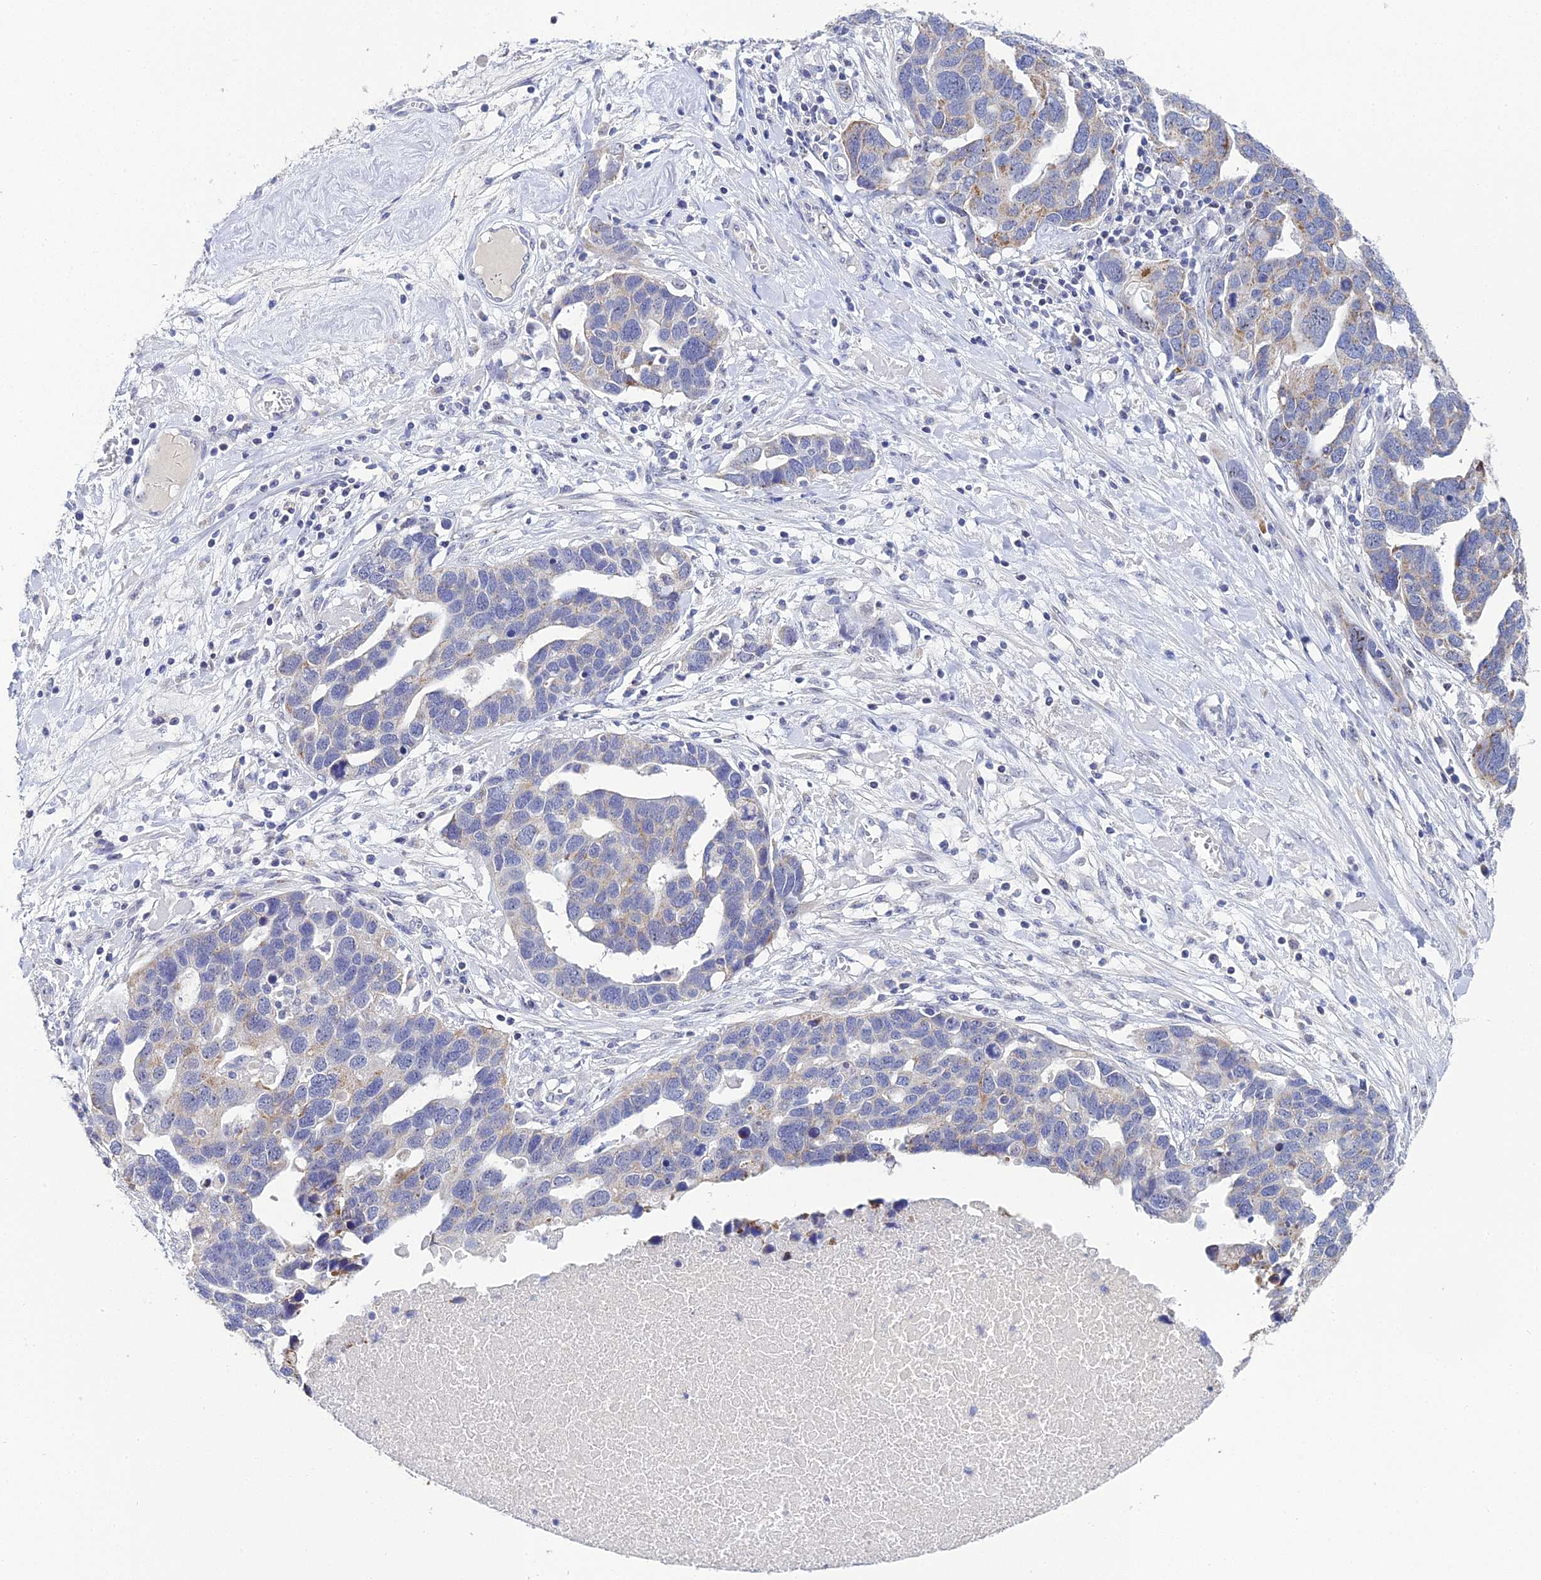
{"staining": {"intensity": "weak", "quantity": "25%-75%", "location": "cytoplasmic/membranous"}, "tissue": "ovarian cancer", "cell_type": "Tumor cells", "image_type": "cancer", "snomed": [{"axis": "morphology", "description": "Cystadenocarcinoma, serous, NOS"}, {"axis": "topography", "description": "Ovary"}], "caption": "Immunohistochemistry histopathology image of neoplastic tissue: human ovarian cancer (serous cystadenocarcinoma) stained using immunohistochemistry displays low levels of weak protein expression localized specifically in the cytoplasmic/membranous of tumor cells, appearing as a cytoplasmic/membranous brown color.", "gene": "PLPP4", "patient": {"sex": "female", "age": 54}}